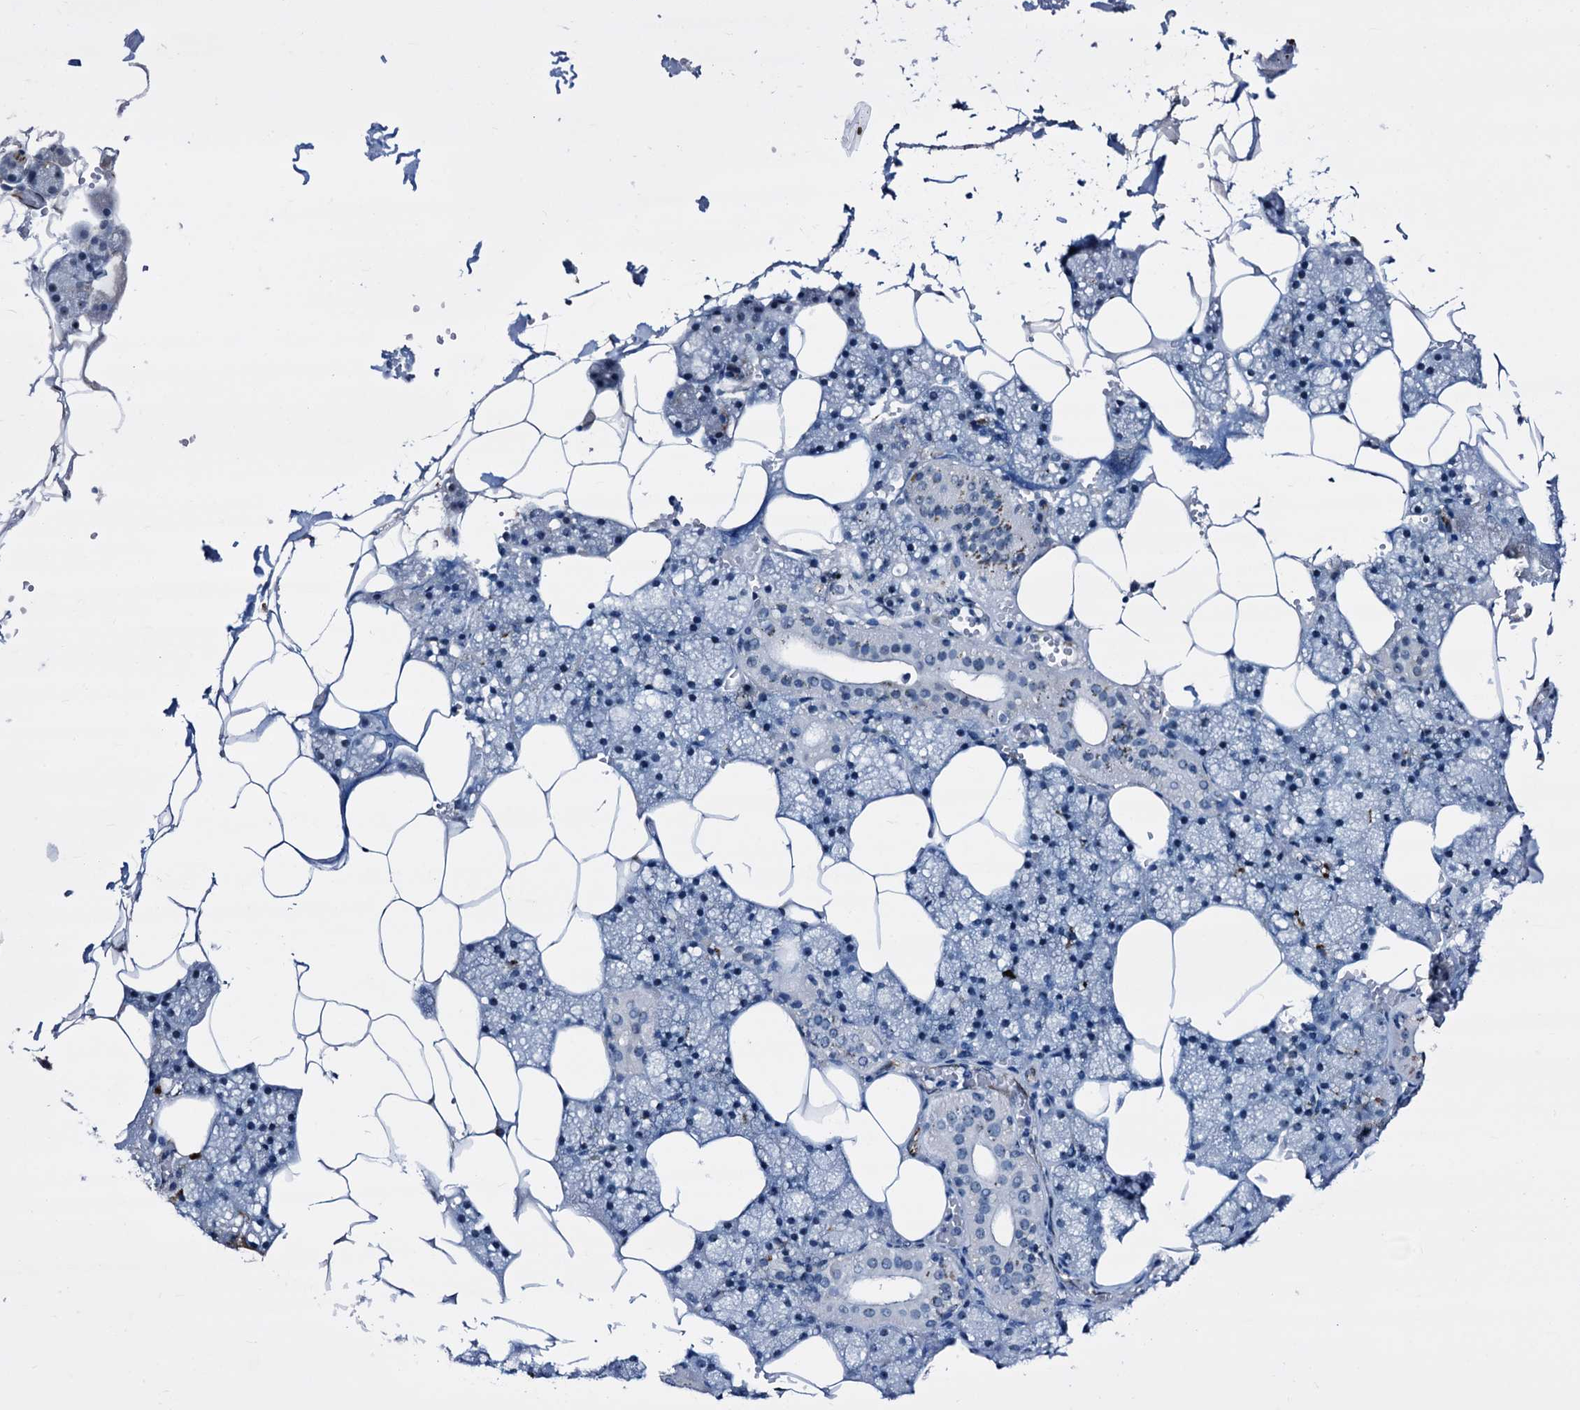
{"staining": {"intensity": "weak", "quantity": "25%-75%", "location": "nuclear"}, "tissue": "salivary gland", "cell_type": "Glandular cells", "image_type": "normal", "snomed": [{"axis": "morphology", "description": "Normal tissue, NOS"}, {"axis": "topography", "description": "Salivary gland"}], "caption": "This photomicrograph demonstrates benign salivary gland stained with immunohistochemistry to label a protein in brown. The nuclear of glandular cells show weak positivity for the protein. Nuclei are counter-stained blue.", "gene": "EMG1", "patient": {"sex": "male", "age": 62}}